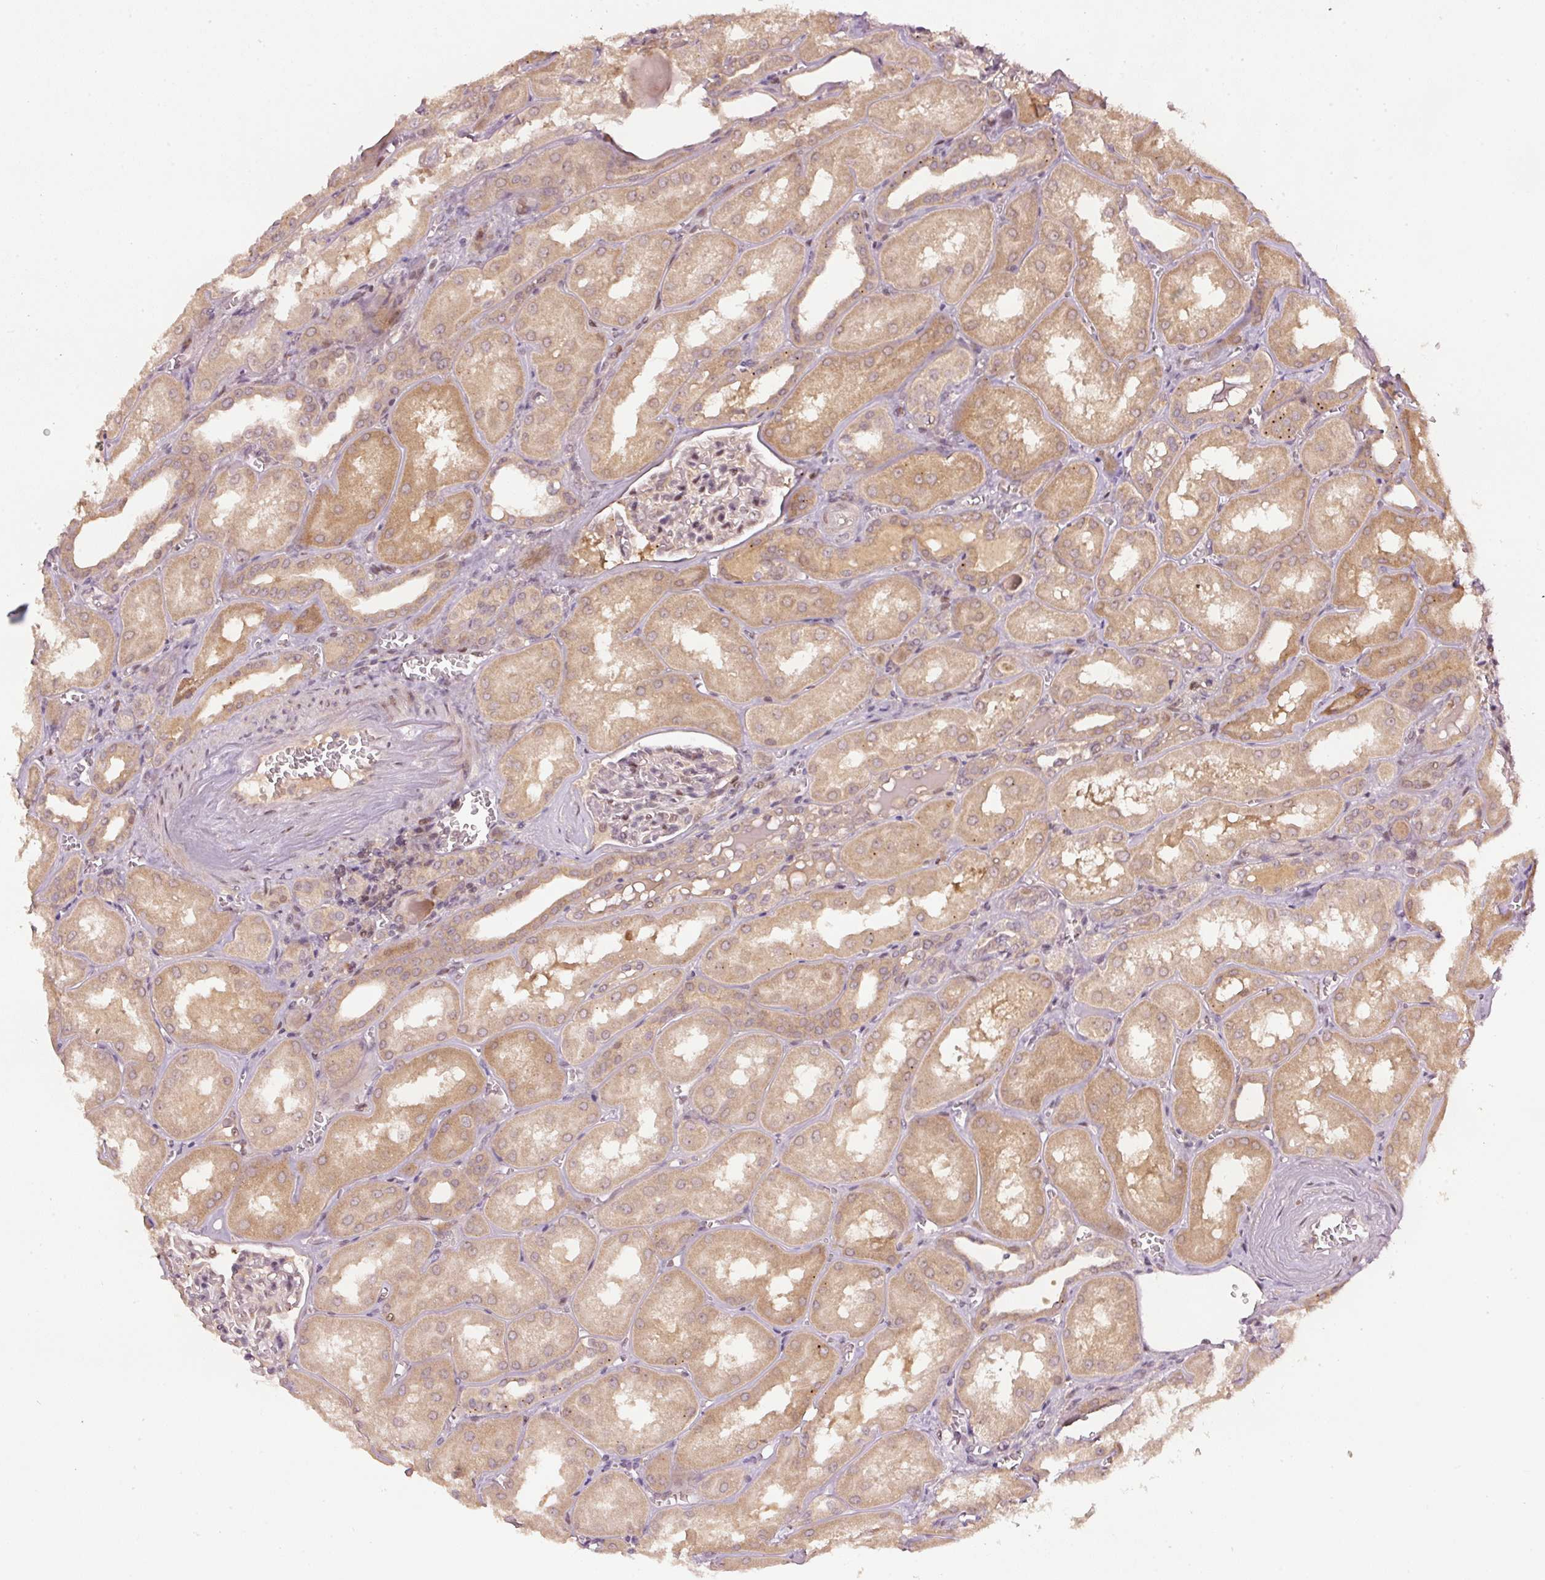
{"staining": {"intensity": "negative", "quantity": "none", "location": "none"}, "tissue": "kidney", "cell_type": "Cells in glomeruli", "image_type": "normal", "snomed": [{"axis": "morphology", "description": "Normal tissue, NOS"}, {"axis": "topography", "description": "Kidney"}], "caption": "There is no significant positivity in cells in glomeruli of kidney. Nuclei are stained in blue.", "gene": "PCDHB1", "patient": {"sex": "male", "age": 61}}